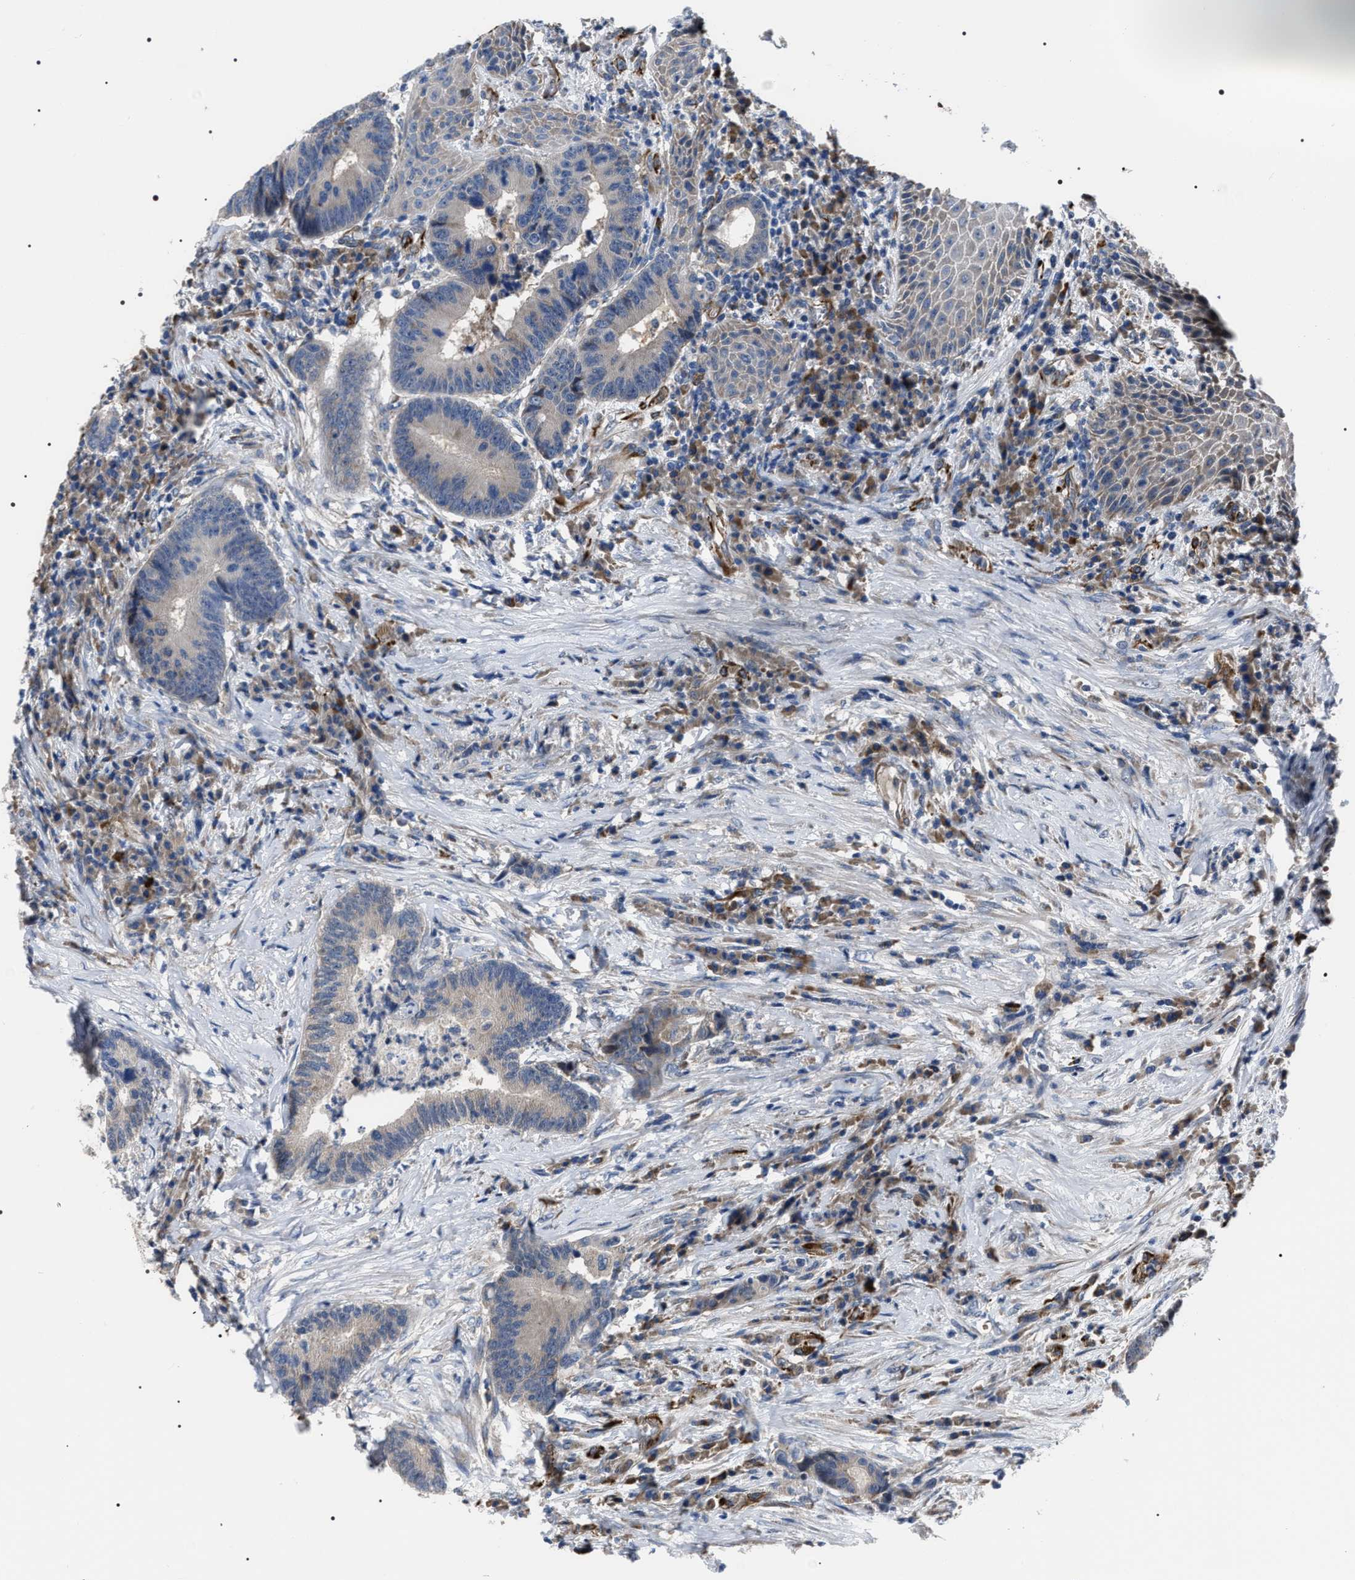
{"staining": {"intensity": "negative", "quantity": "none", "location": "none"}, "tissue": "colorectal cancer", "cell_type": "Tumor cells", "image_type": "cancer", "snomed": [{"axis": "morphology", "description": "Adenocarcinoma, NOS"}, {"axis": "topography", "description": "Rectum"}, {"axis": "topography", "description": "Anal"}], "caption": "Immunohistochemistry histopathology image of neoplastic tissue: colorectal cancer stained with DAB (3,3'-diaminobenzidine) displays no significant protein positivity in tumor cells. The staining is performed using DAB brown chromogen with nuclei counter-stained in using hematoxylin.", "gene": "PKD1L1", "patient": {"sex": "female", "age": 89}}